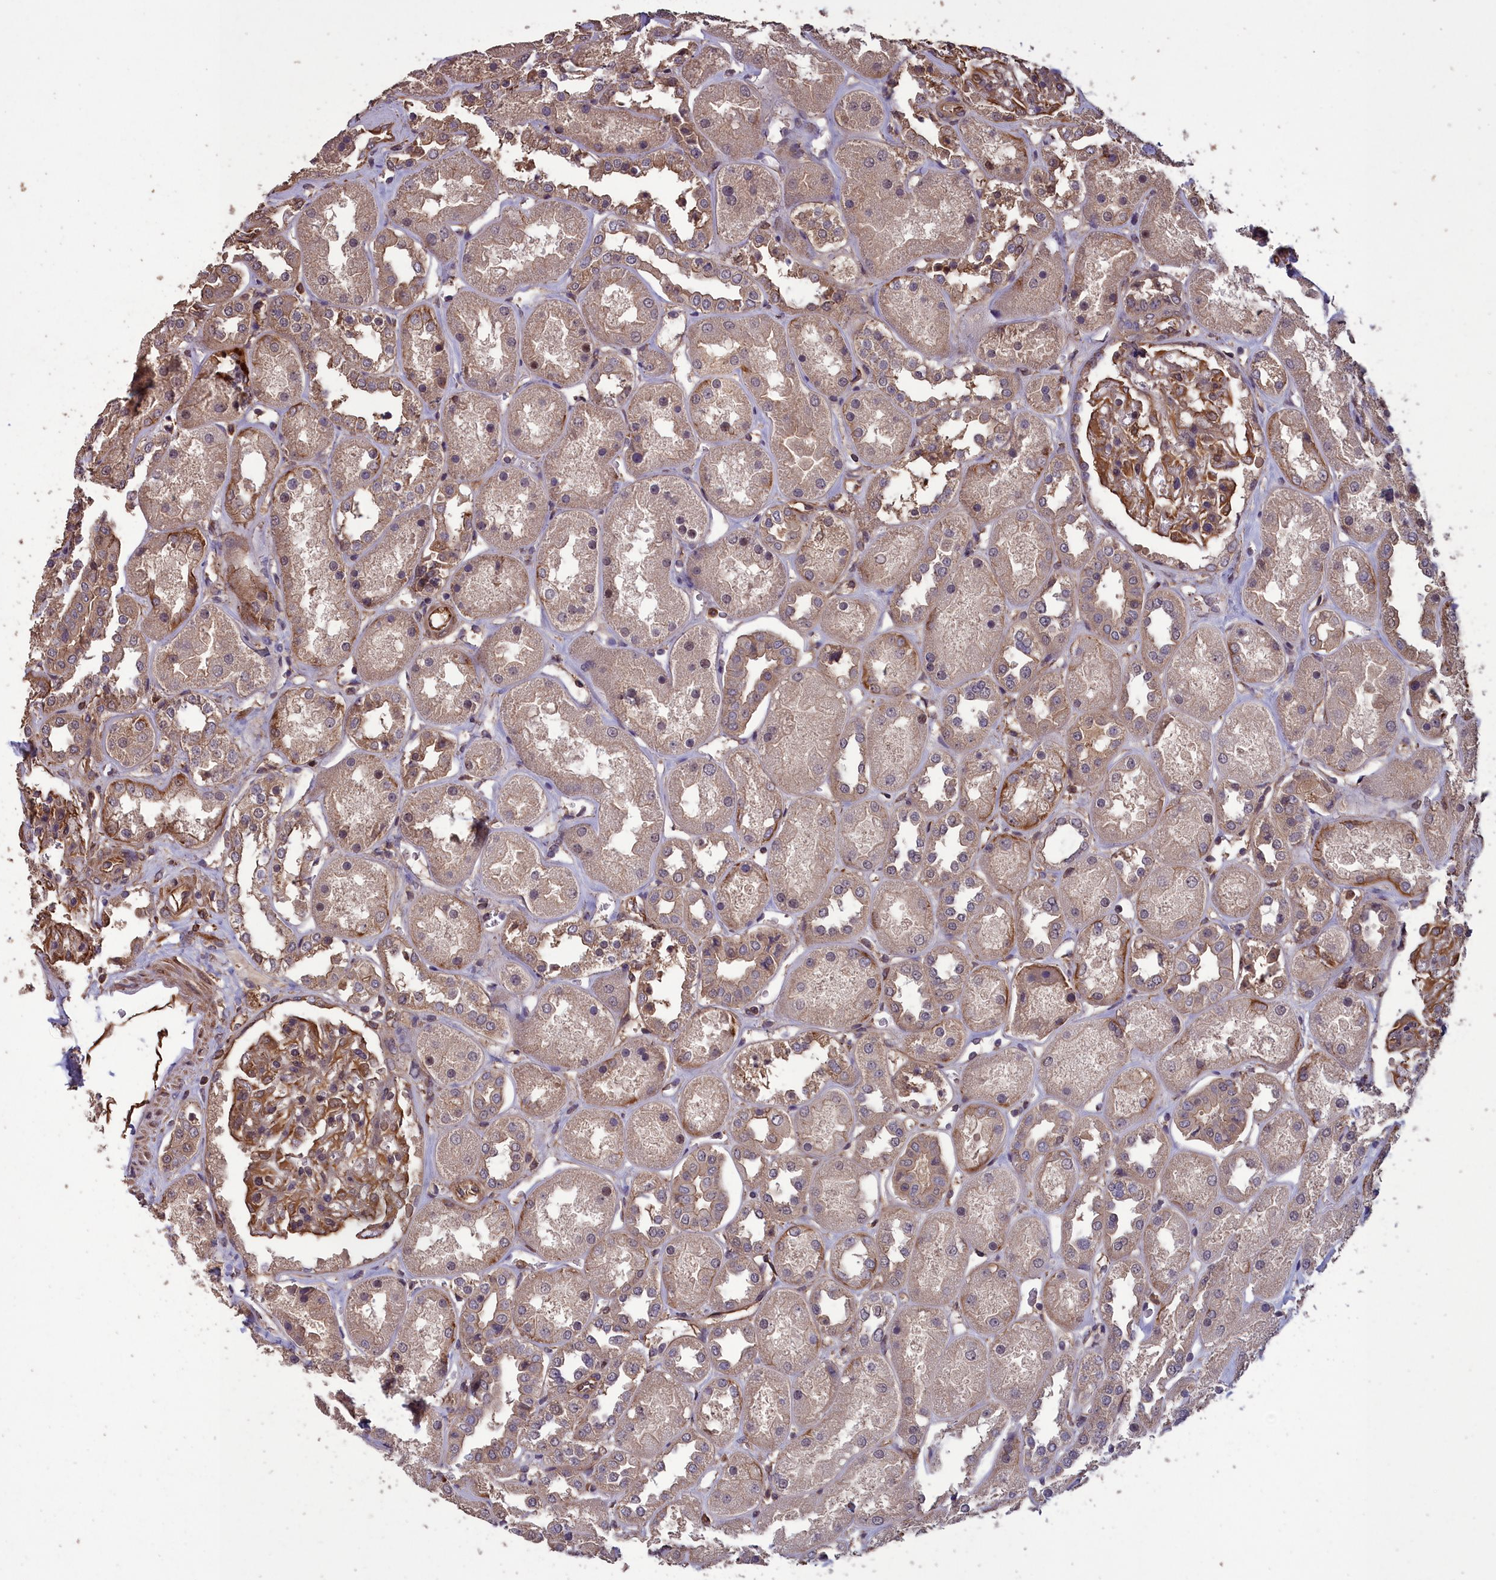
{"staining": {"intensity": "moderate", "quantity": "25%-75%", "location": "cytoplasmic/membranous"}, "tissue": "kidney", "cell_type": "Cells in glomeruli", "image_type": "normal", "snomed": [{"axis": "morphology", "description": "Normal tissue, NOS"}, {"axis": "topography", "description": "Kidney"}], "caption": "Kidney stained for a protein (brown) shows moderate cytoplasmic/membranous positive expression in about 25%-75% of cells in glomeruli.", "gene": "DAPK3", "patient": {"sex": "male", "age": 70}}